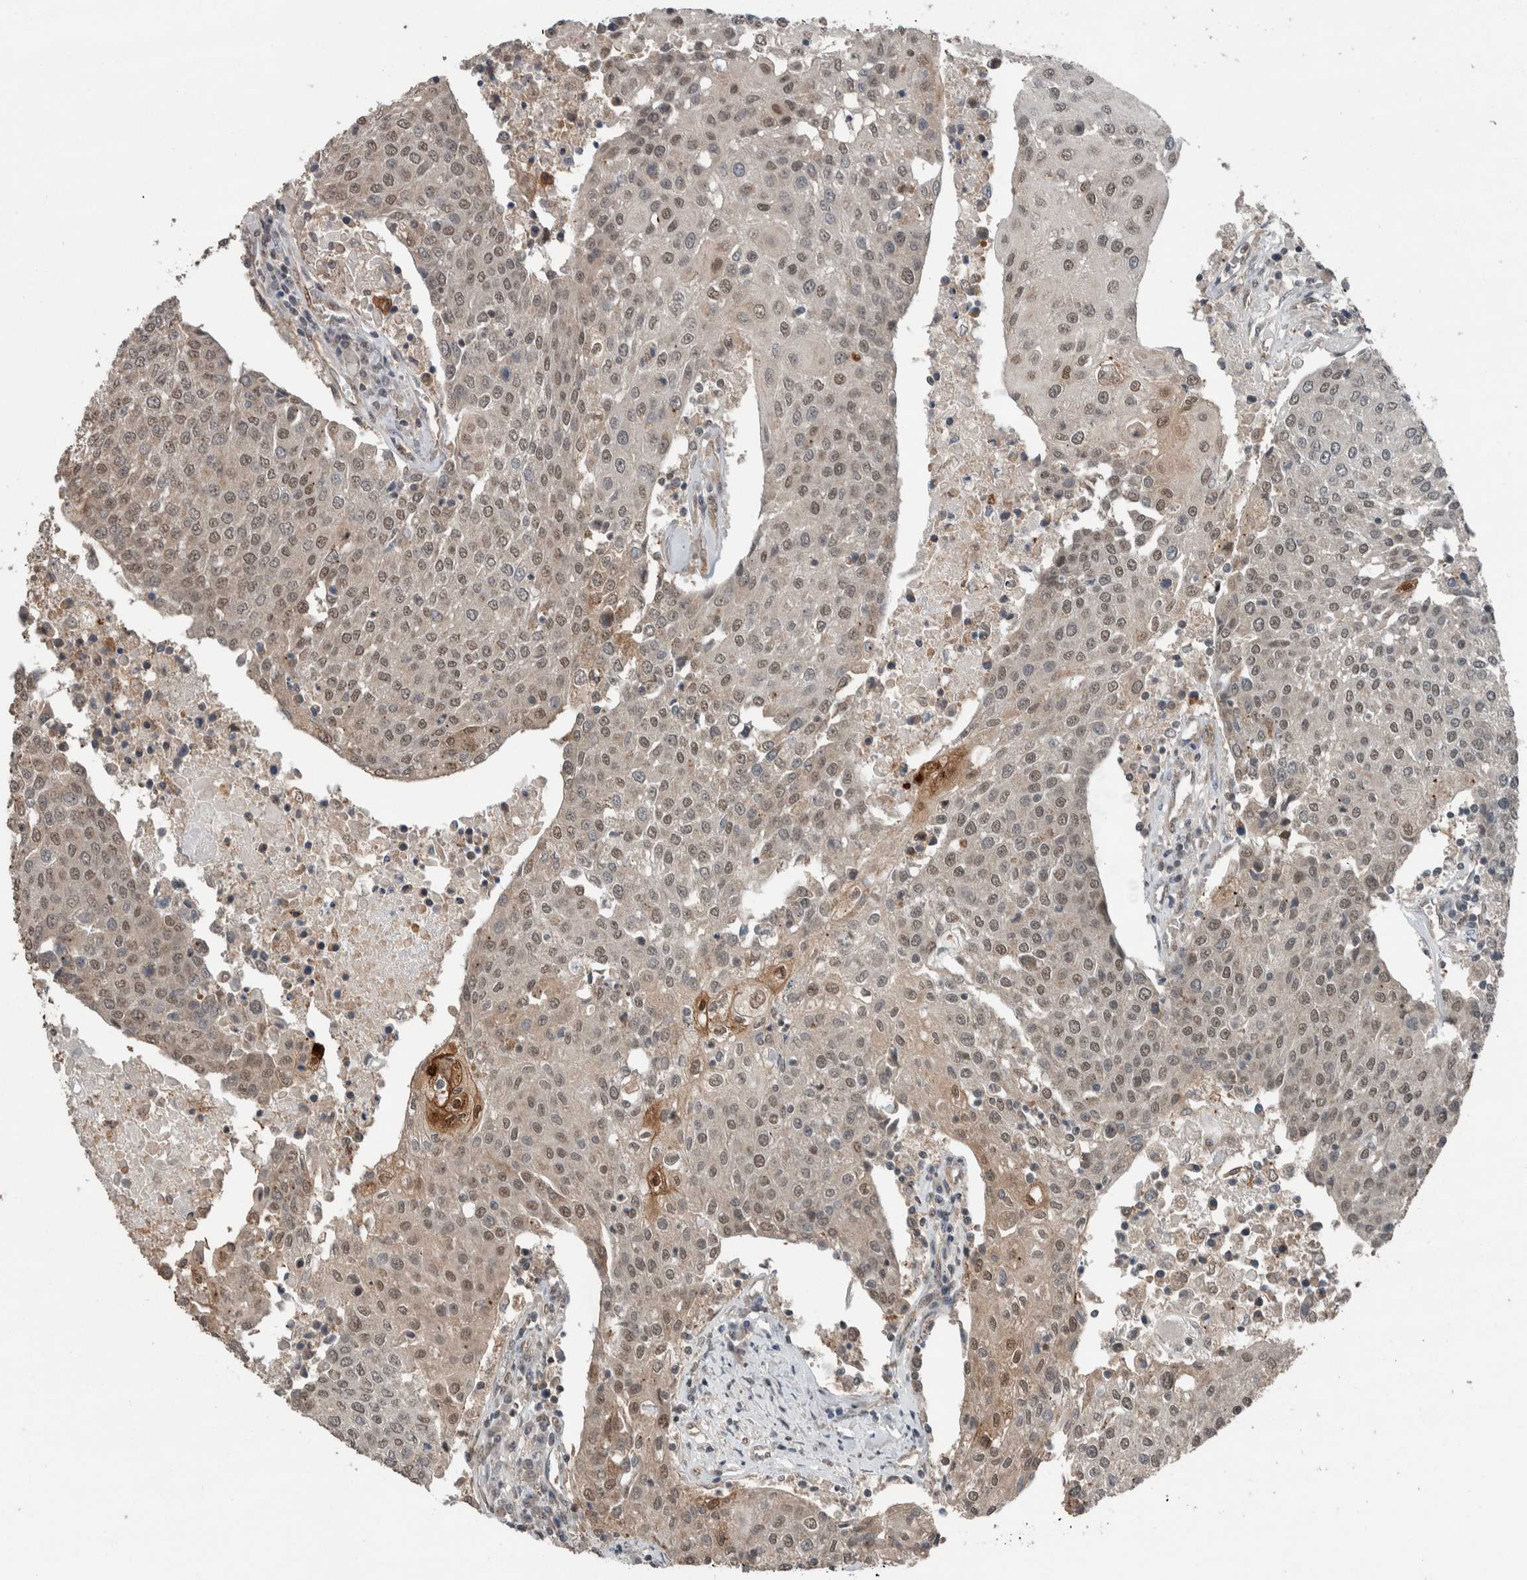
{"staining": {"intensity": "weak", "quantity": ">75%", "location": "nuclear"}, "tissue": "urothelial cancer", "cell_type": "Tumor cells", "image_type": "cancer", "snomed": [{"axis": "morphology", "description": "Urothelial carcinoma, High grade"}, {"axis": "topography", "description": "Urinary bladder"}], "caption": "Protein analysis of urothelial carcinoma (high-grade) tissue shows weak nuclear staining in approximately >75% of tumor cells. (Brightfield microscopy of DAB IHC at high magnification).", "gene": "MYO1E", "patient": {"sex": "female", "age": 85}}